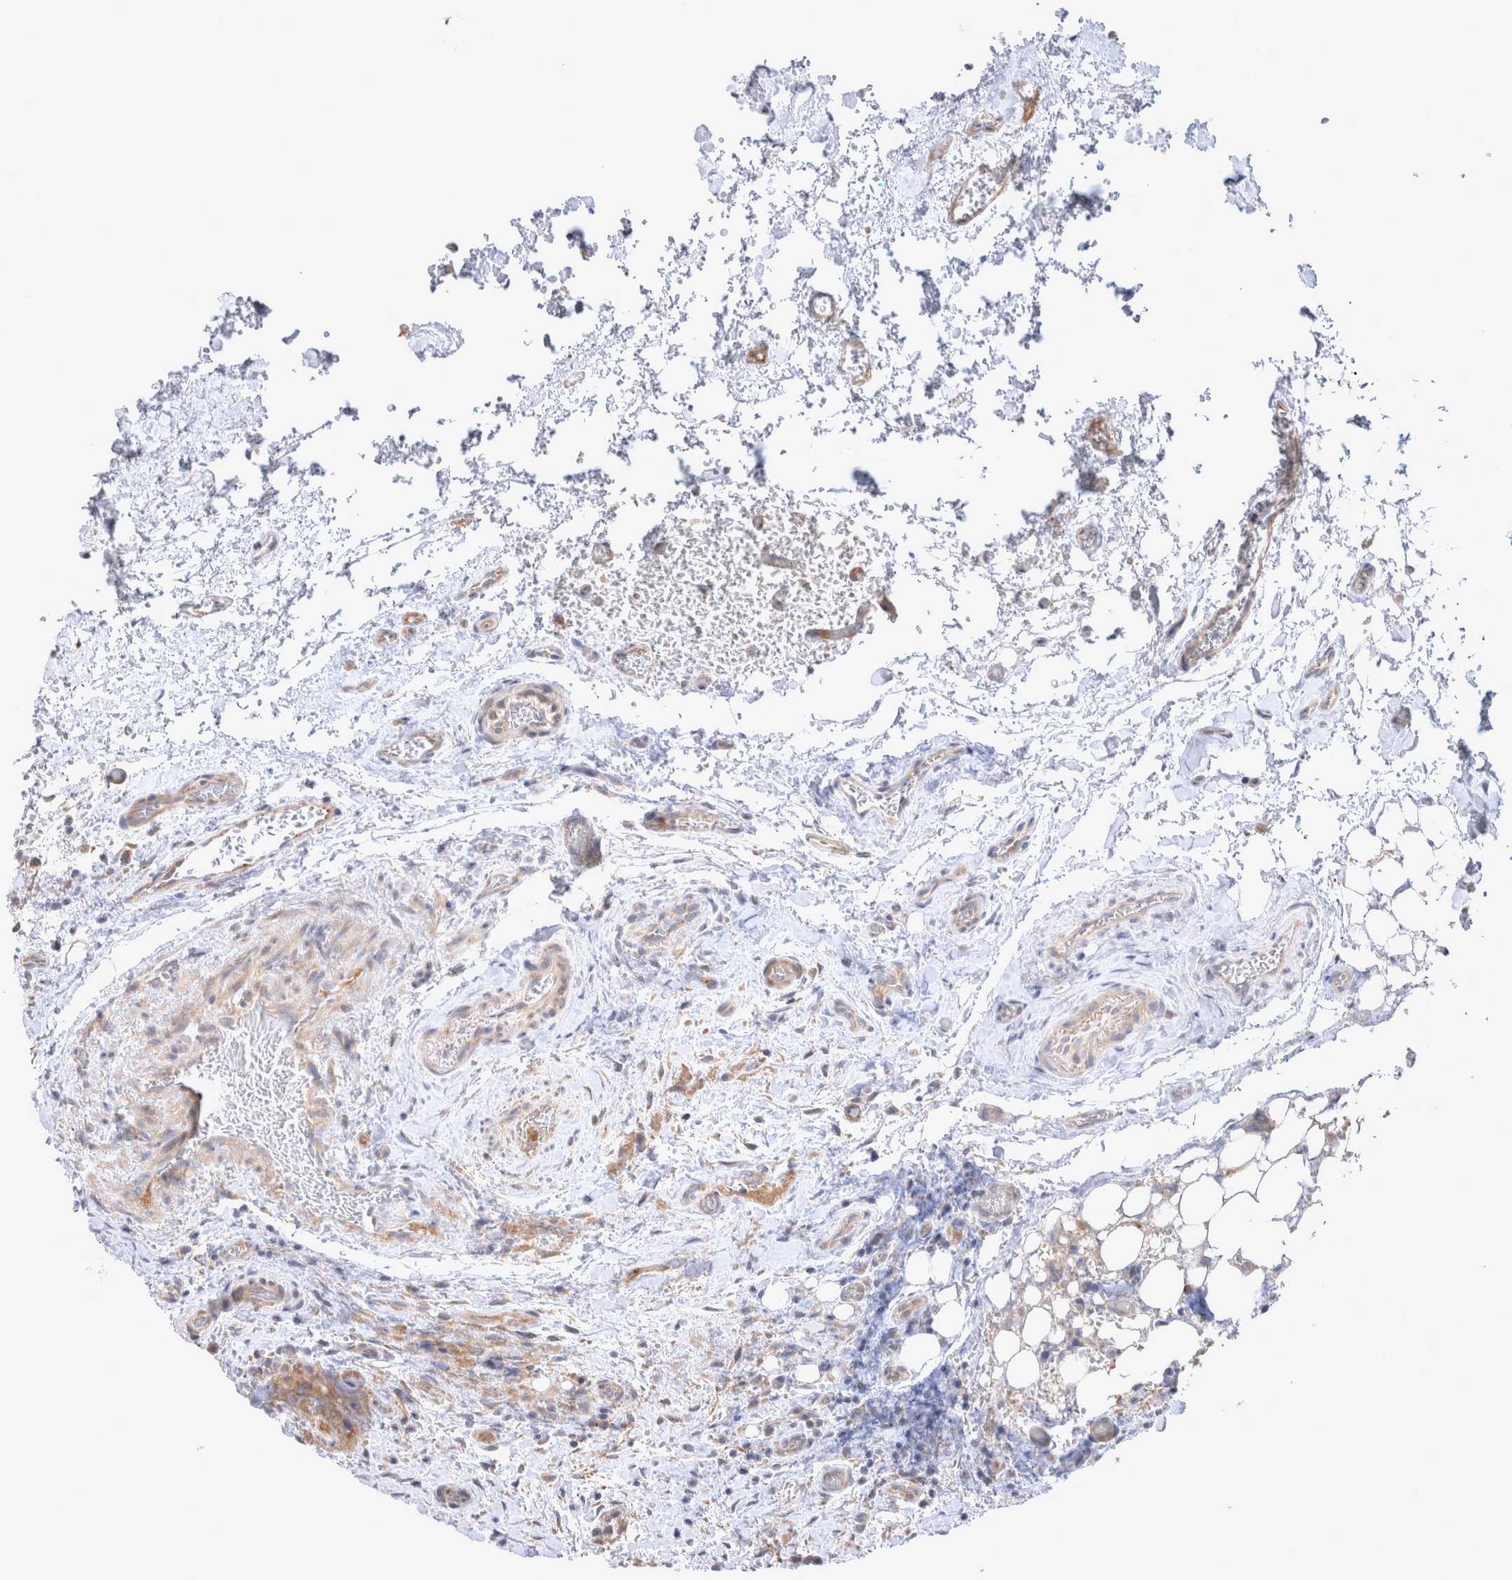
{"staining": {"intensity": "moderate", "quantity": ">75%", "location": "cytoplasmic/membranous"}, "tissue": "thyroid cancer", "cell_type": "Tumor cells", "image_type": "cancer", "snomed": [{"axis": "morphology", "description": "Papillary adenocarcinoma, NOS"}, {"axis": "topography", "description": "Thyroid gland"}], "caption": "Thyroid cancer (papillary adenocarcinoma) stained with a brown dye demonstrates moderate cytoplasmic/membranous positive positivity in about >75% of tumor cells.", "gene": "NPC1", "patient": {"sex": "female", "age": 59}}